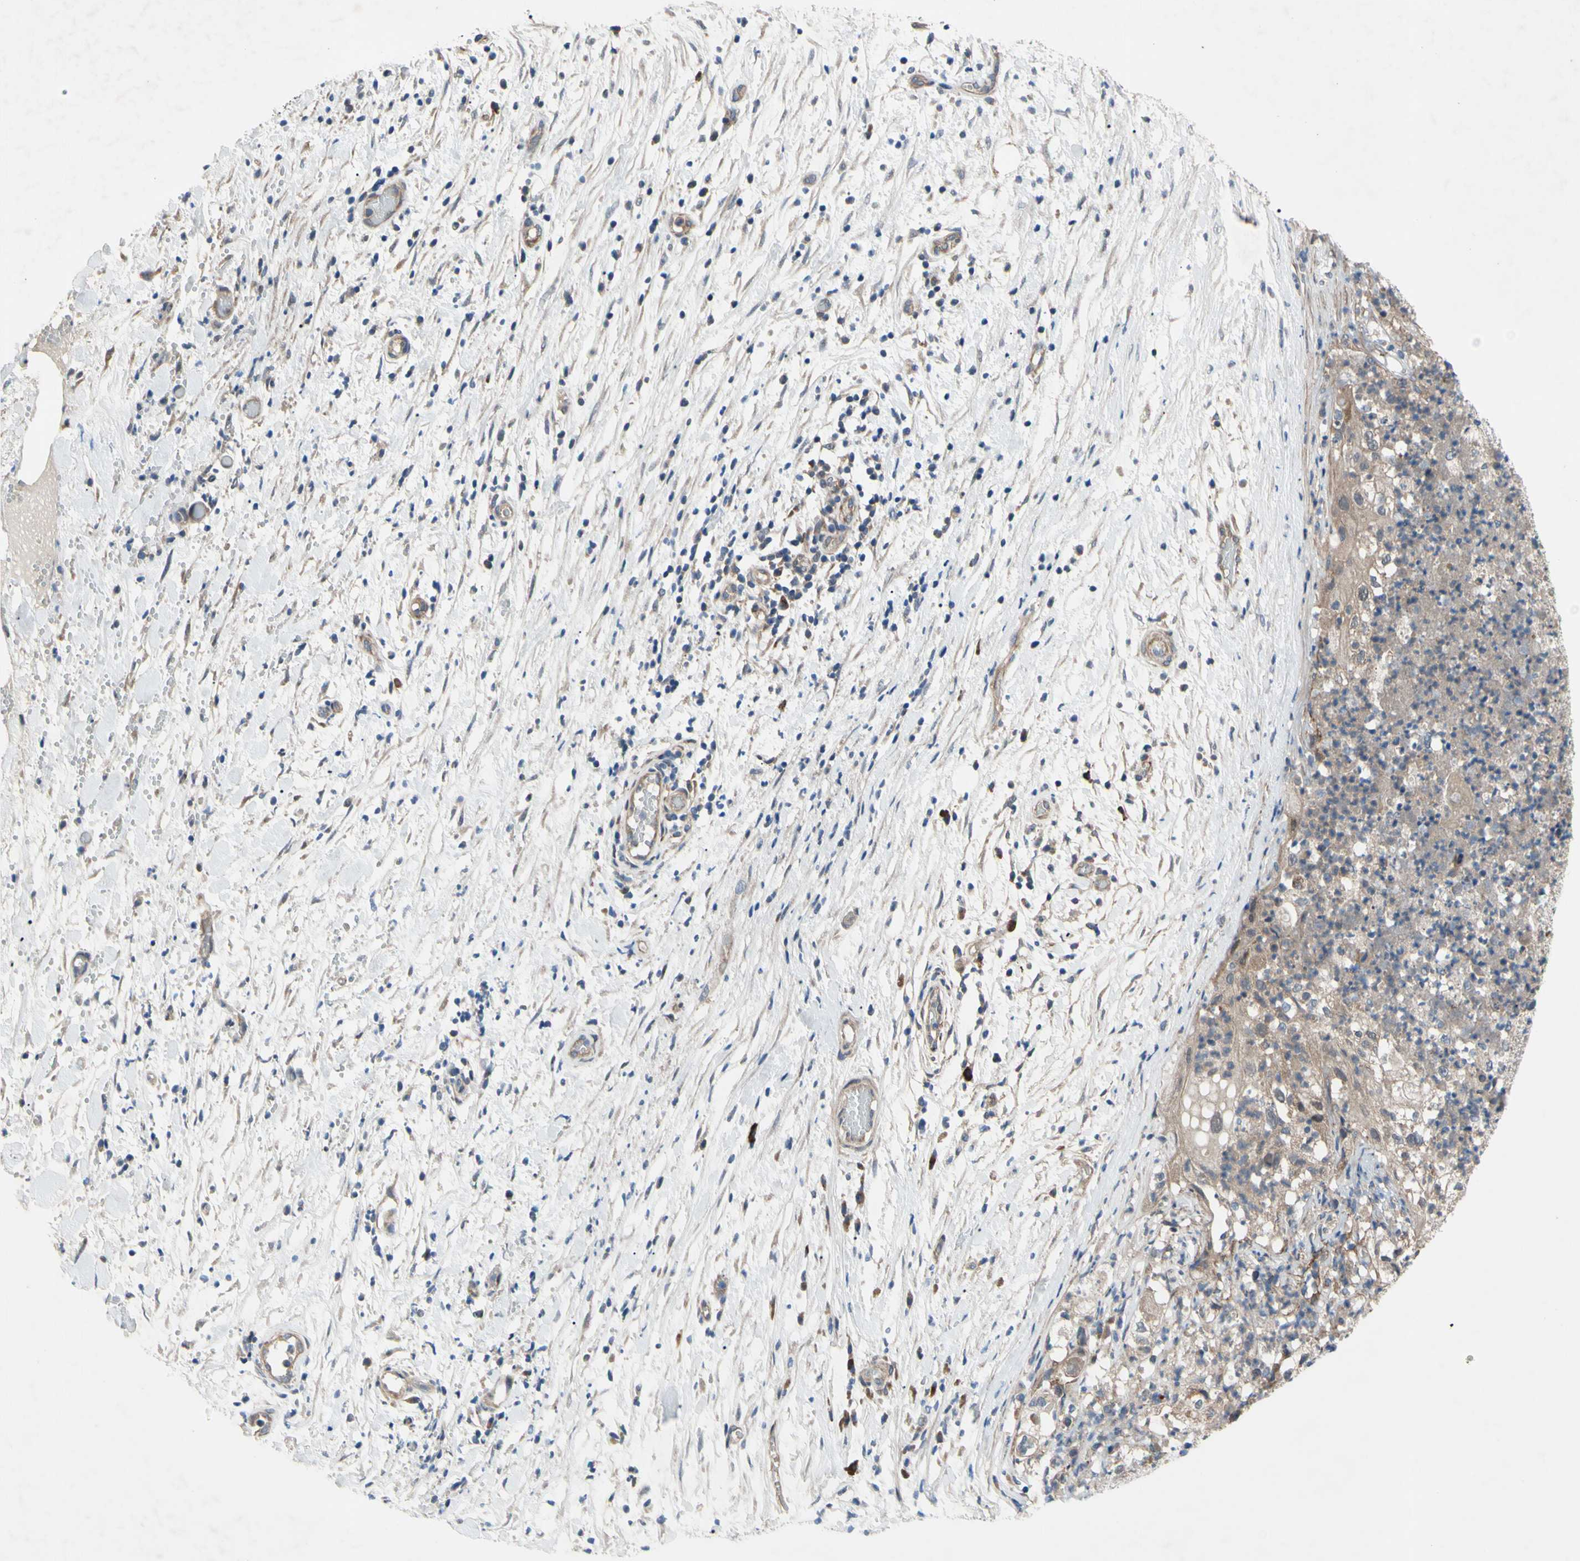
{"staining": {"intensity": "weak", "quantity": ">75%", "location": "cytoplasmic/membranous"}, "tissue": "lung cancer", "cell_type": "Tumor cells", "image_type": "cancer", "snomed": [{"axis": "morphology", "description": "Inflammation, NOS"}, {"axis": "morphology", "description": "Squamous cell carcinoma, NOS"}, {"axis": "topography", "description": "Lymph node"}, {"axis": "topography", "description": "Soft tissue"}, {"axis": "topography", "description": "Lung"}], "caption": "Protein staining reveals weak cytoplasmic/membranous expression in about >75% of tumor cells in lung squamous cell carcinoma. The staining is performed using DAB (3,3'-diaminobenzidine) brown chromogen to label protein expression. The nuclei are counter-stained blue using hematoxylin.", "gene": "SVIL", "patient": {"sex": "male", "age": 66}}